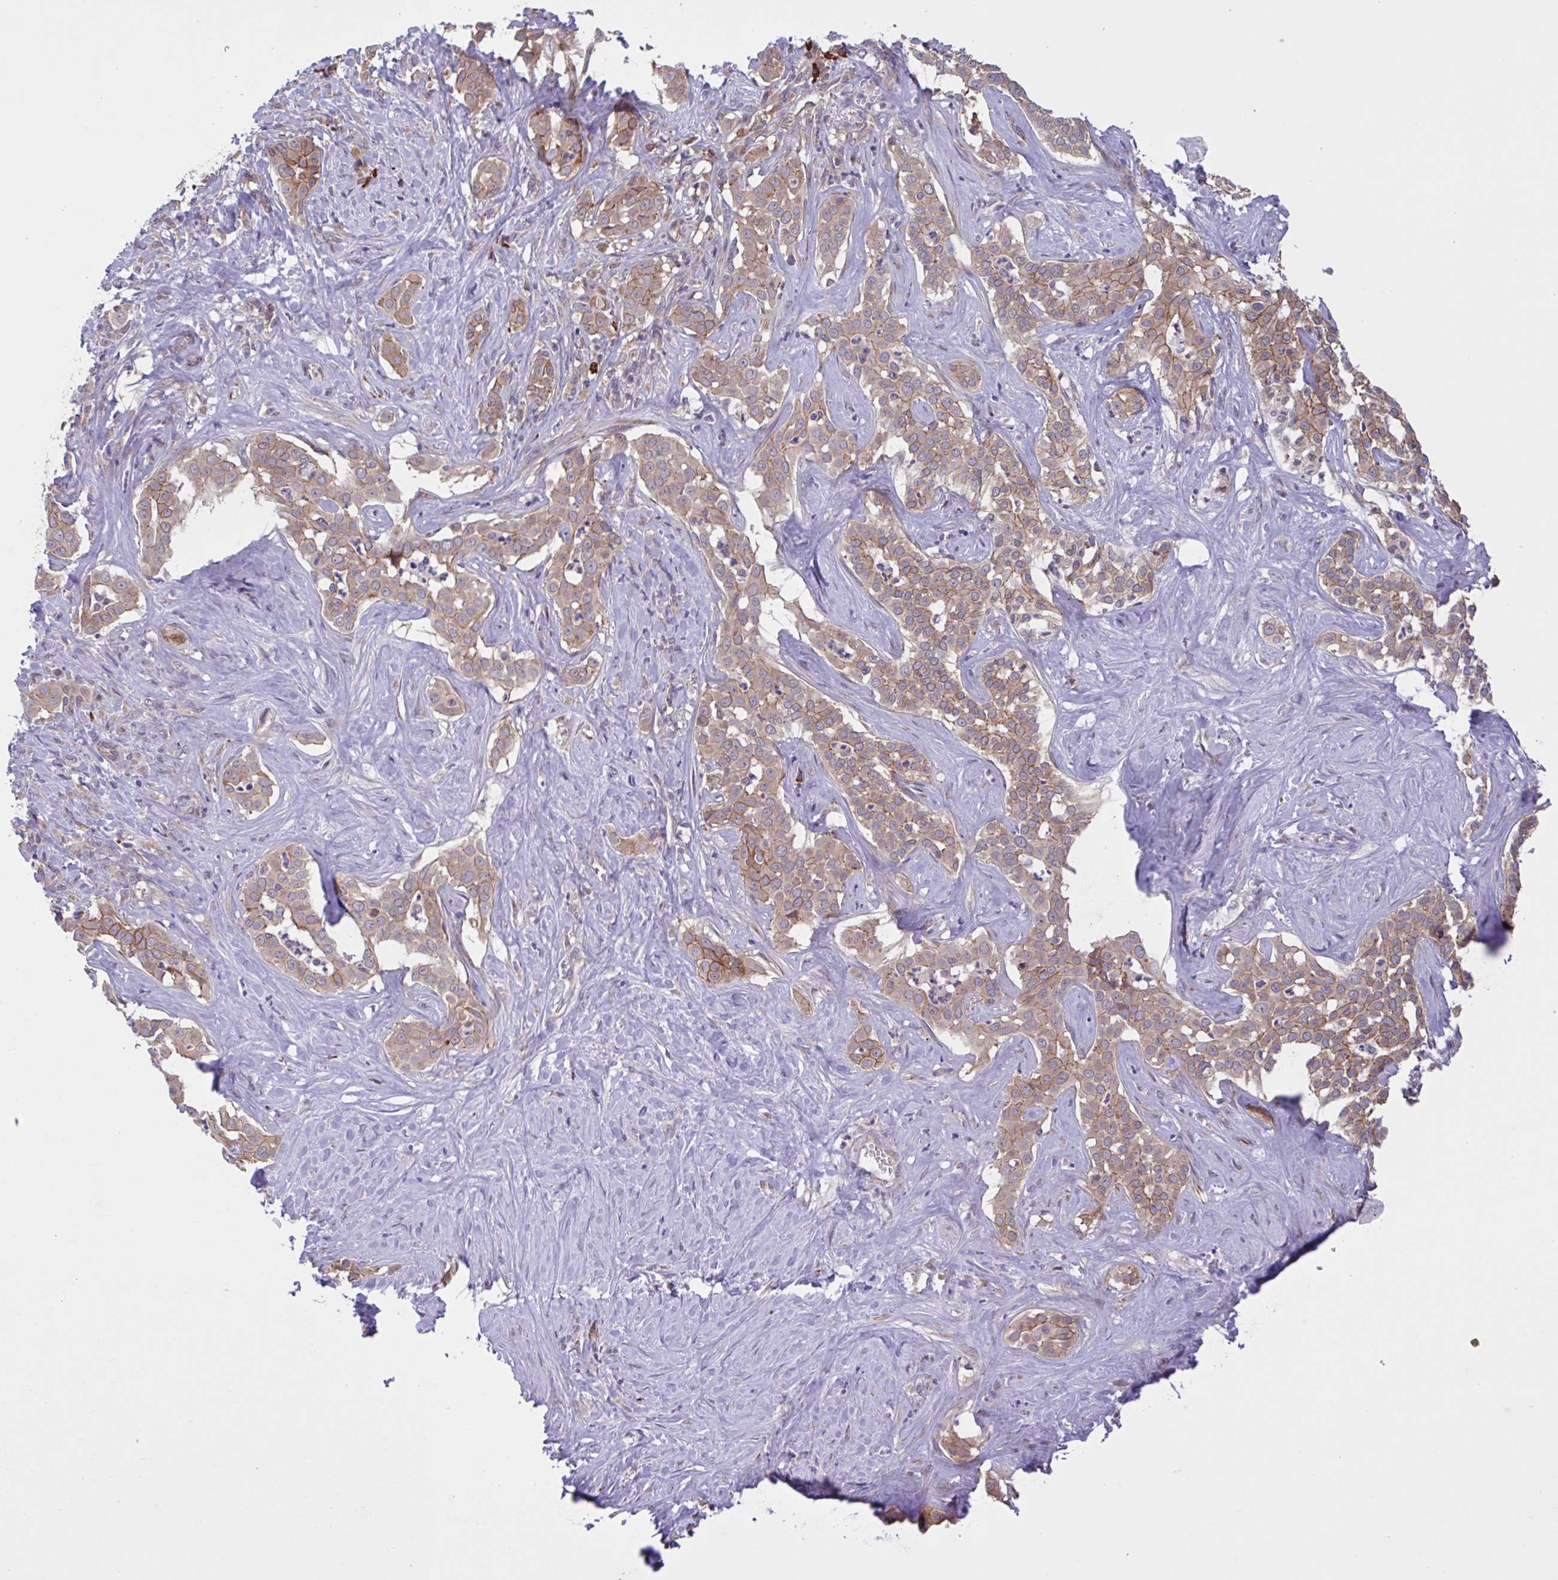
{"staining": {"intensity": "weak", "quantity": "<25%", "location": "cytoplasmic/membranous"}, "tissue": "liver cancer", "cell_type": "Tumor cells", "image_type": "cancer", "snomed": [{"axis": "morphology", "description": "Cholangiocarcinoma"}, {"axis": "topography", "description": "Liver"}], "caption": "There is no significant expression in tumor cells of liver cholangiocarcinoma.", "gene": "INTS10", "patient": {"sex": "male", "age": 67}}